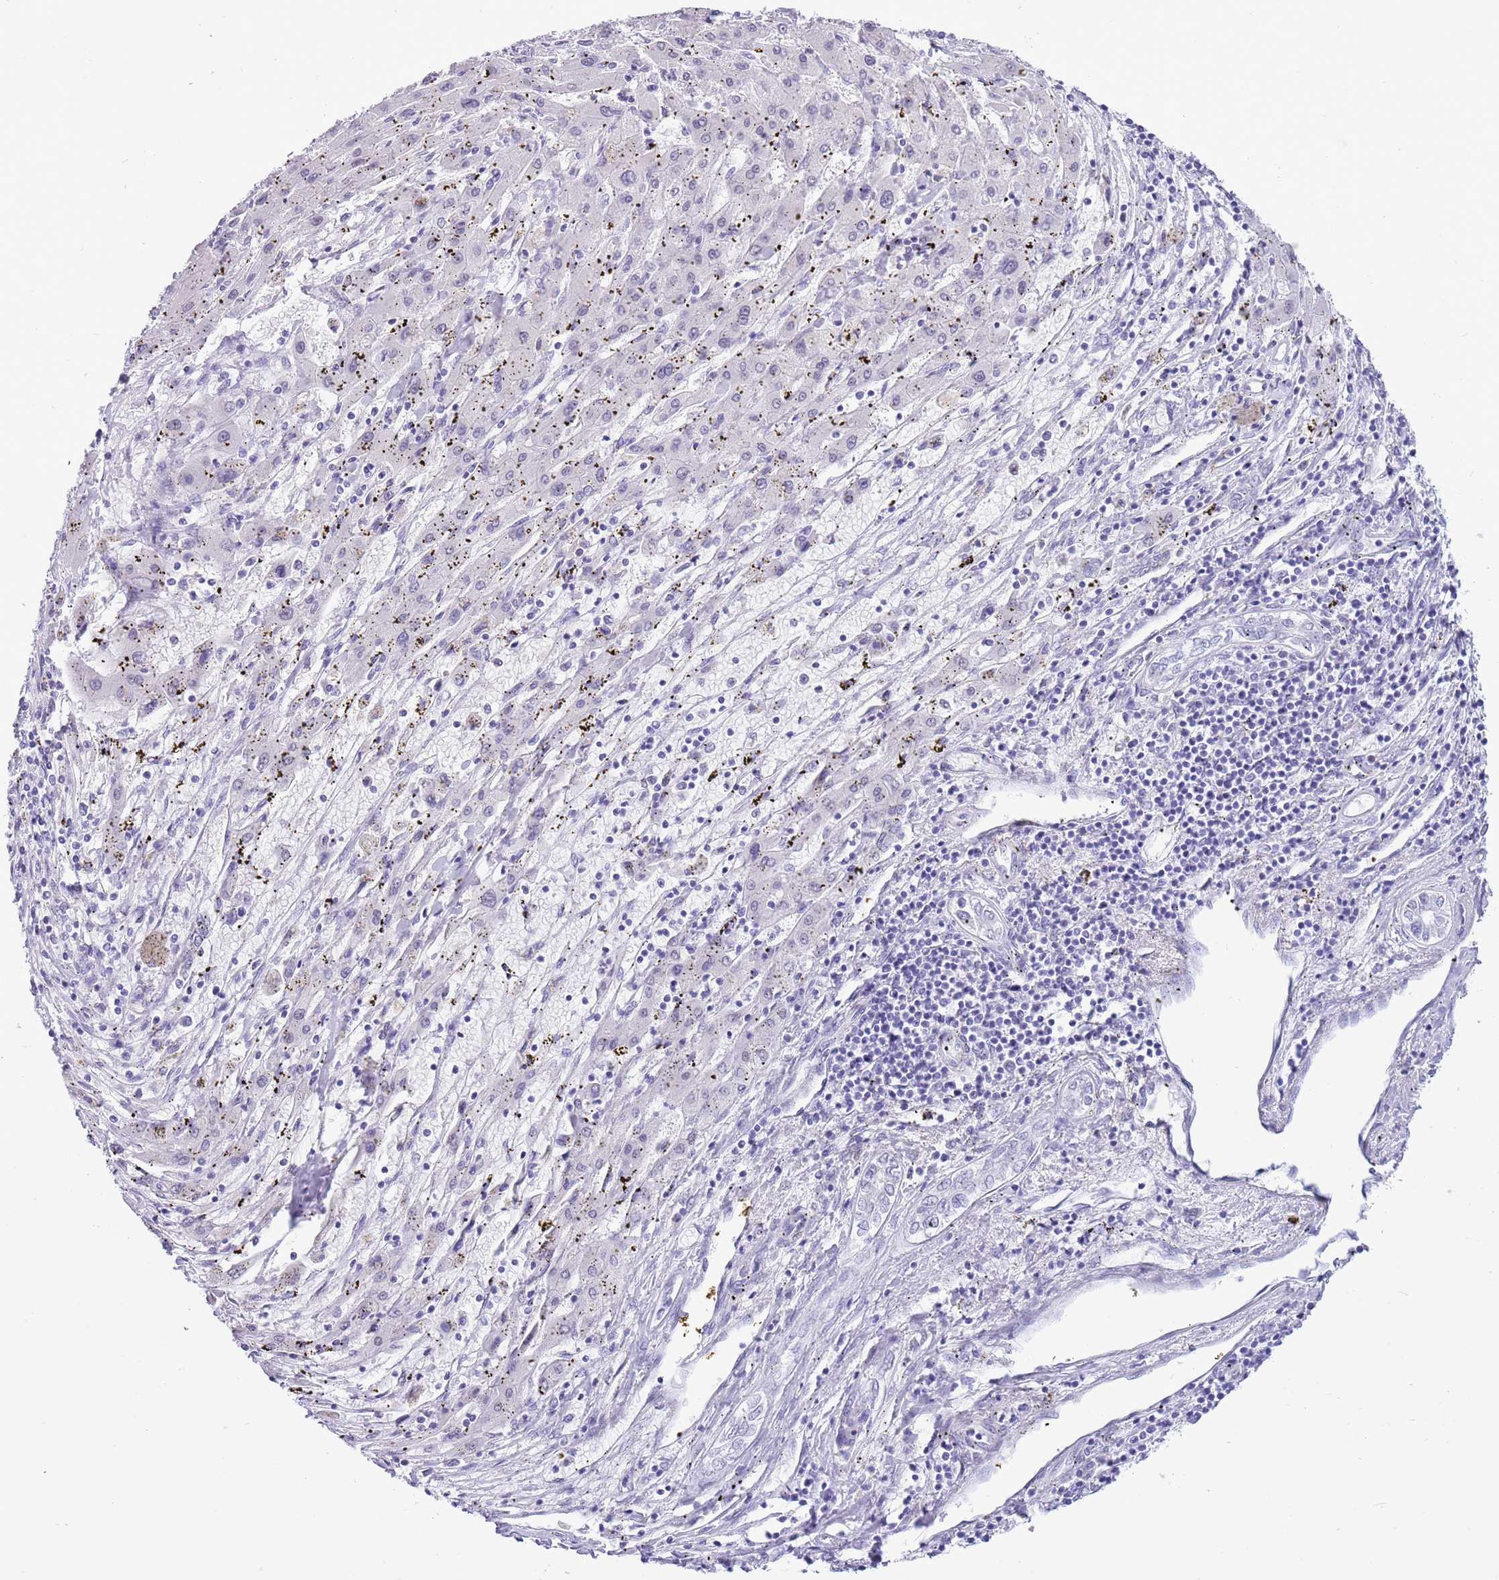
{"staining": {"intensity": "negative", "quantity": "none", "location": "none"}, "tissue": "liver cancer", "cell_type": "Tumor cells", "image_type": "cancer", "snomed": [{"axis": "morphology", "description": "Carcinoma, Hepatocellular, NOS"}, {"axis": "topography", "description": "Liver"}], "caption": "DAB (3,3'-diaminobenzidine) immunohistochemical staining of human hepatocellular carcinoma (liver) reveals no significant staining in tumor cells. (Stains: DAB IHC with hematoxylin counter stain, Microscopy: brightfield microscopy at high magnification).", "gene": "PPP1R17", "patient": {"sex": "male", "age": 72}}